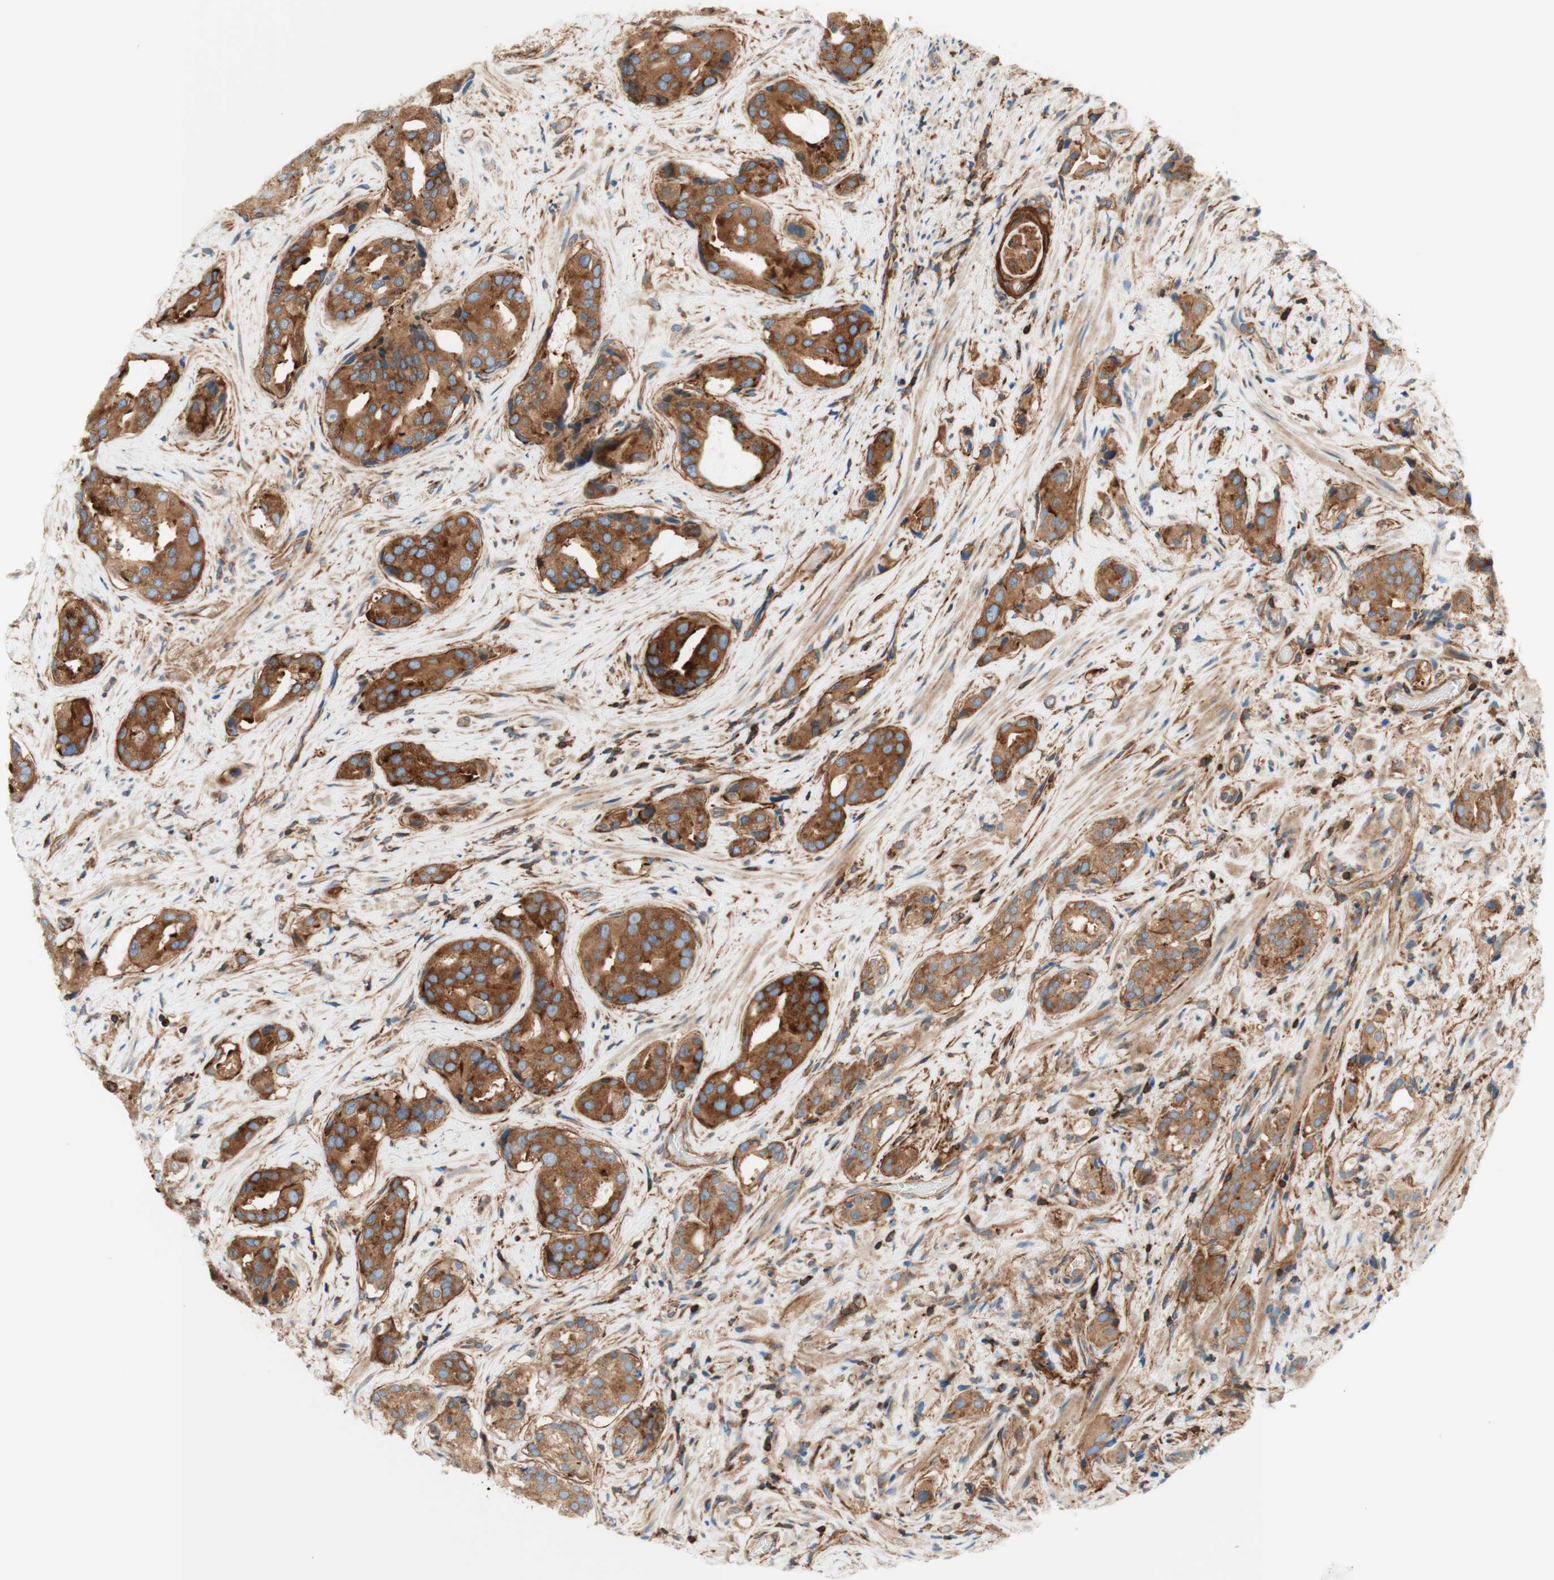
{"staining": {"intensity": "strong", "quantity": ">75%", "location": "cytoplasmic/membranous"}, "tissue": "prostate cancer", "cell_type": "Tumor cells", "image_type": "cancer", "snomed": [{"axis": "morphology", "description": "Adenocarcinoma, High grade"}, {"axis": "topography", "description": "Prostate"}], "caption": "Prostate cancer (adenocarcinoma (high-grade)) stained for a protein (brown) exhibits strong cytoplasmic/membranous positive staining in about >75% of tumor cells.", "gene": "VPS26A", "patient": {"sex": "male", "age": 71}}